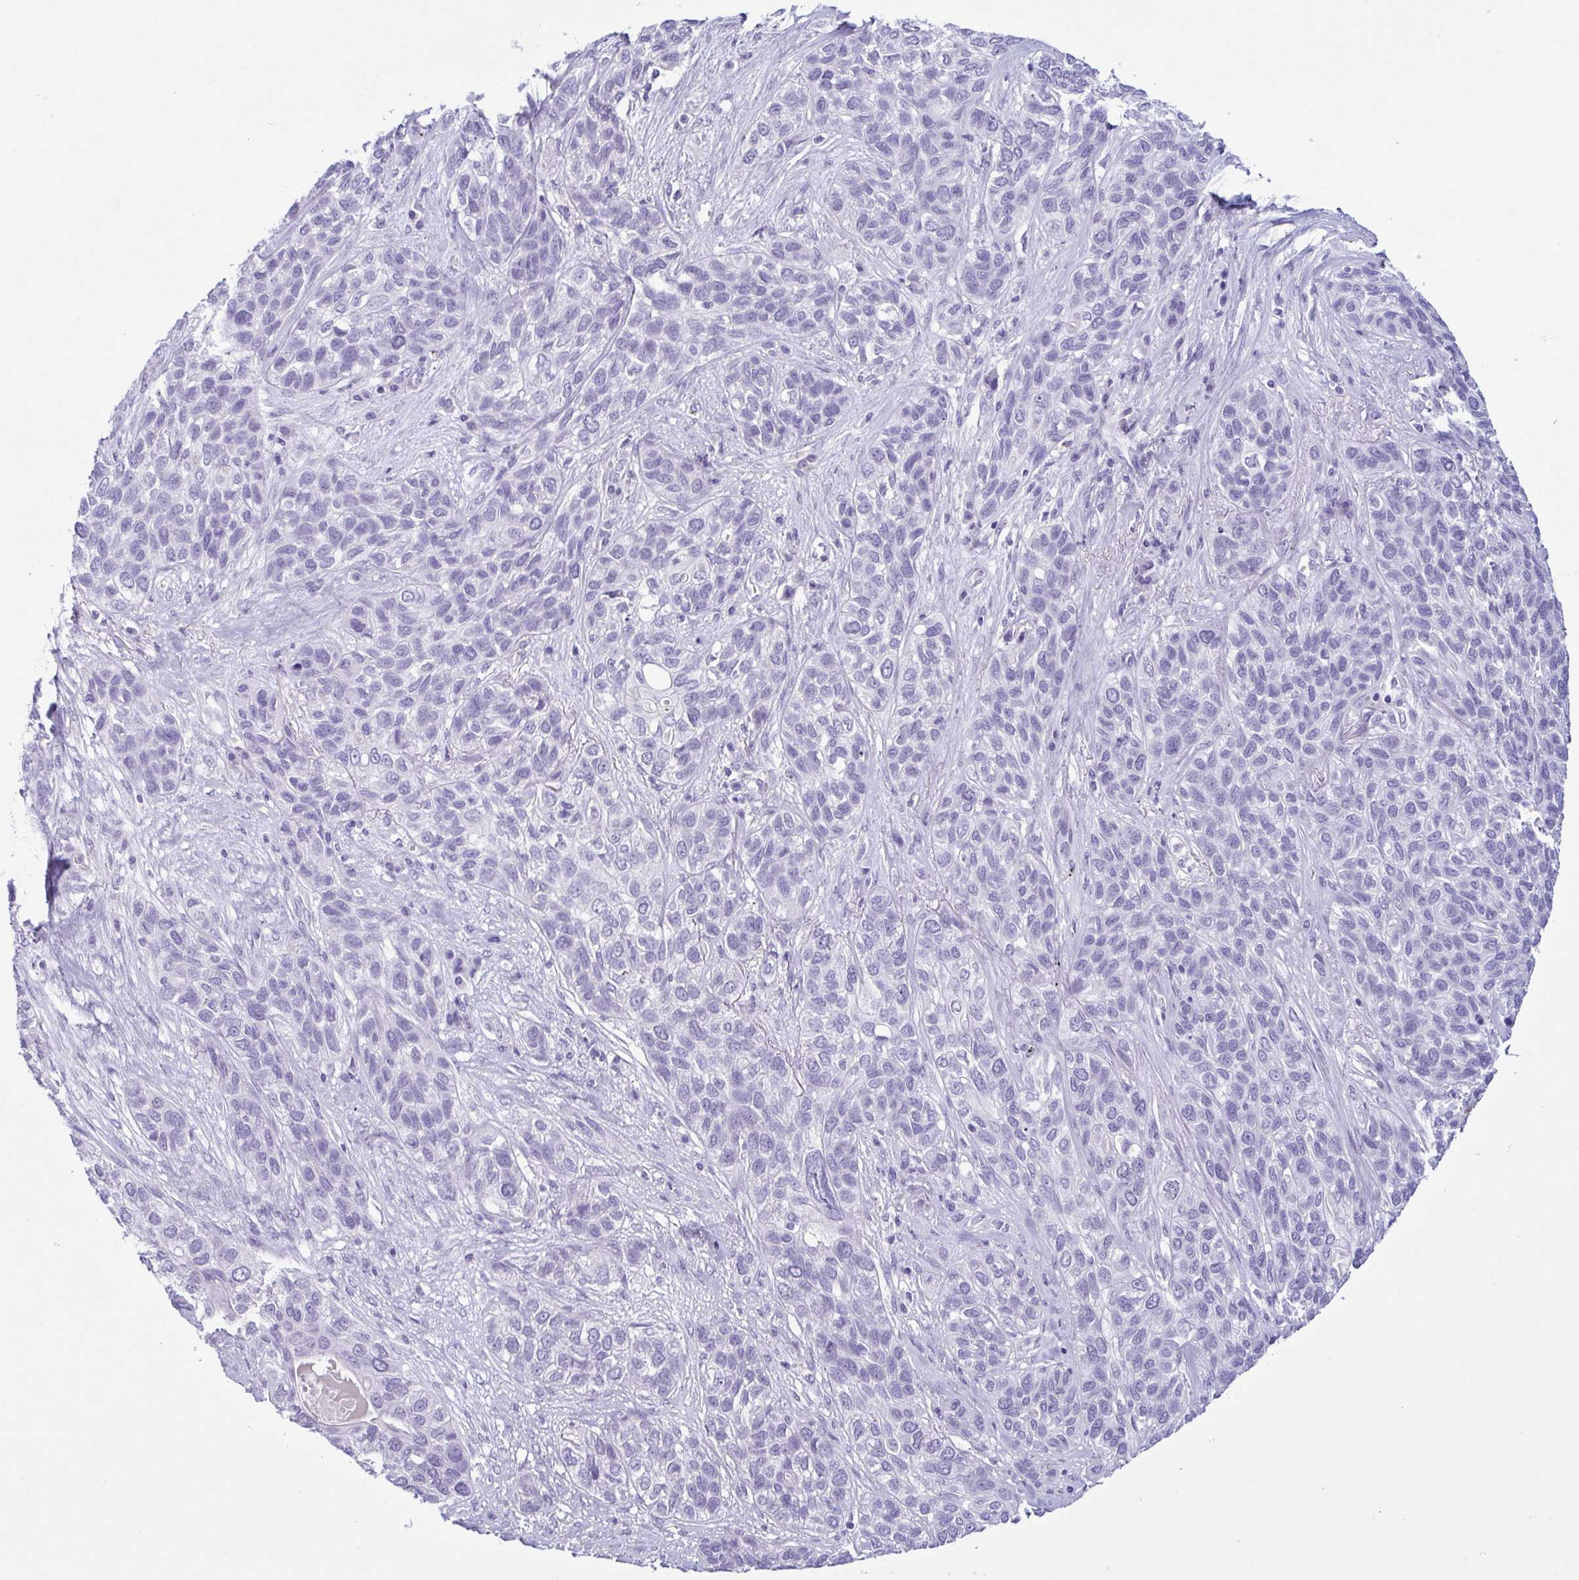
{"staining": {"intensity": "negative", "quantity": "none", "location": "none"}, "tissue": "lung cancer", "cell_type": "Tumor cells", "image_type": "cancer", "snomed": [{"axis": "morphology", "description": "Squamous cell carcinoma, NOS"}, {"axis": "topography", "description": "Lung"}], "caption": "There is no significant staining in tumor cells of squamous cell carcinoma (lung).", "gene": "LTF", "patient": {"sex": "female", "age": 70}}